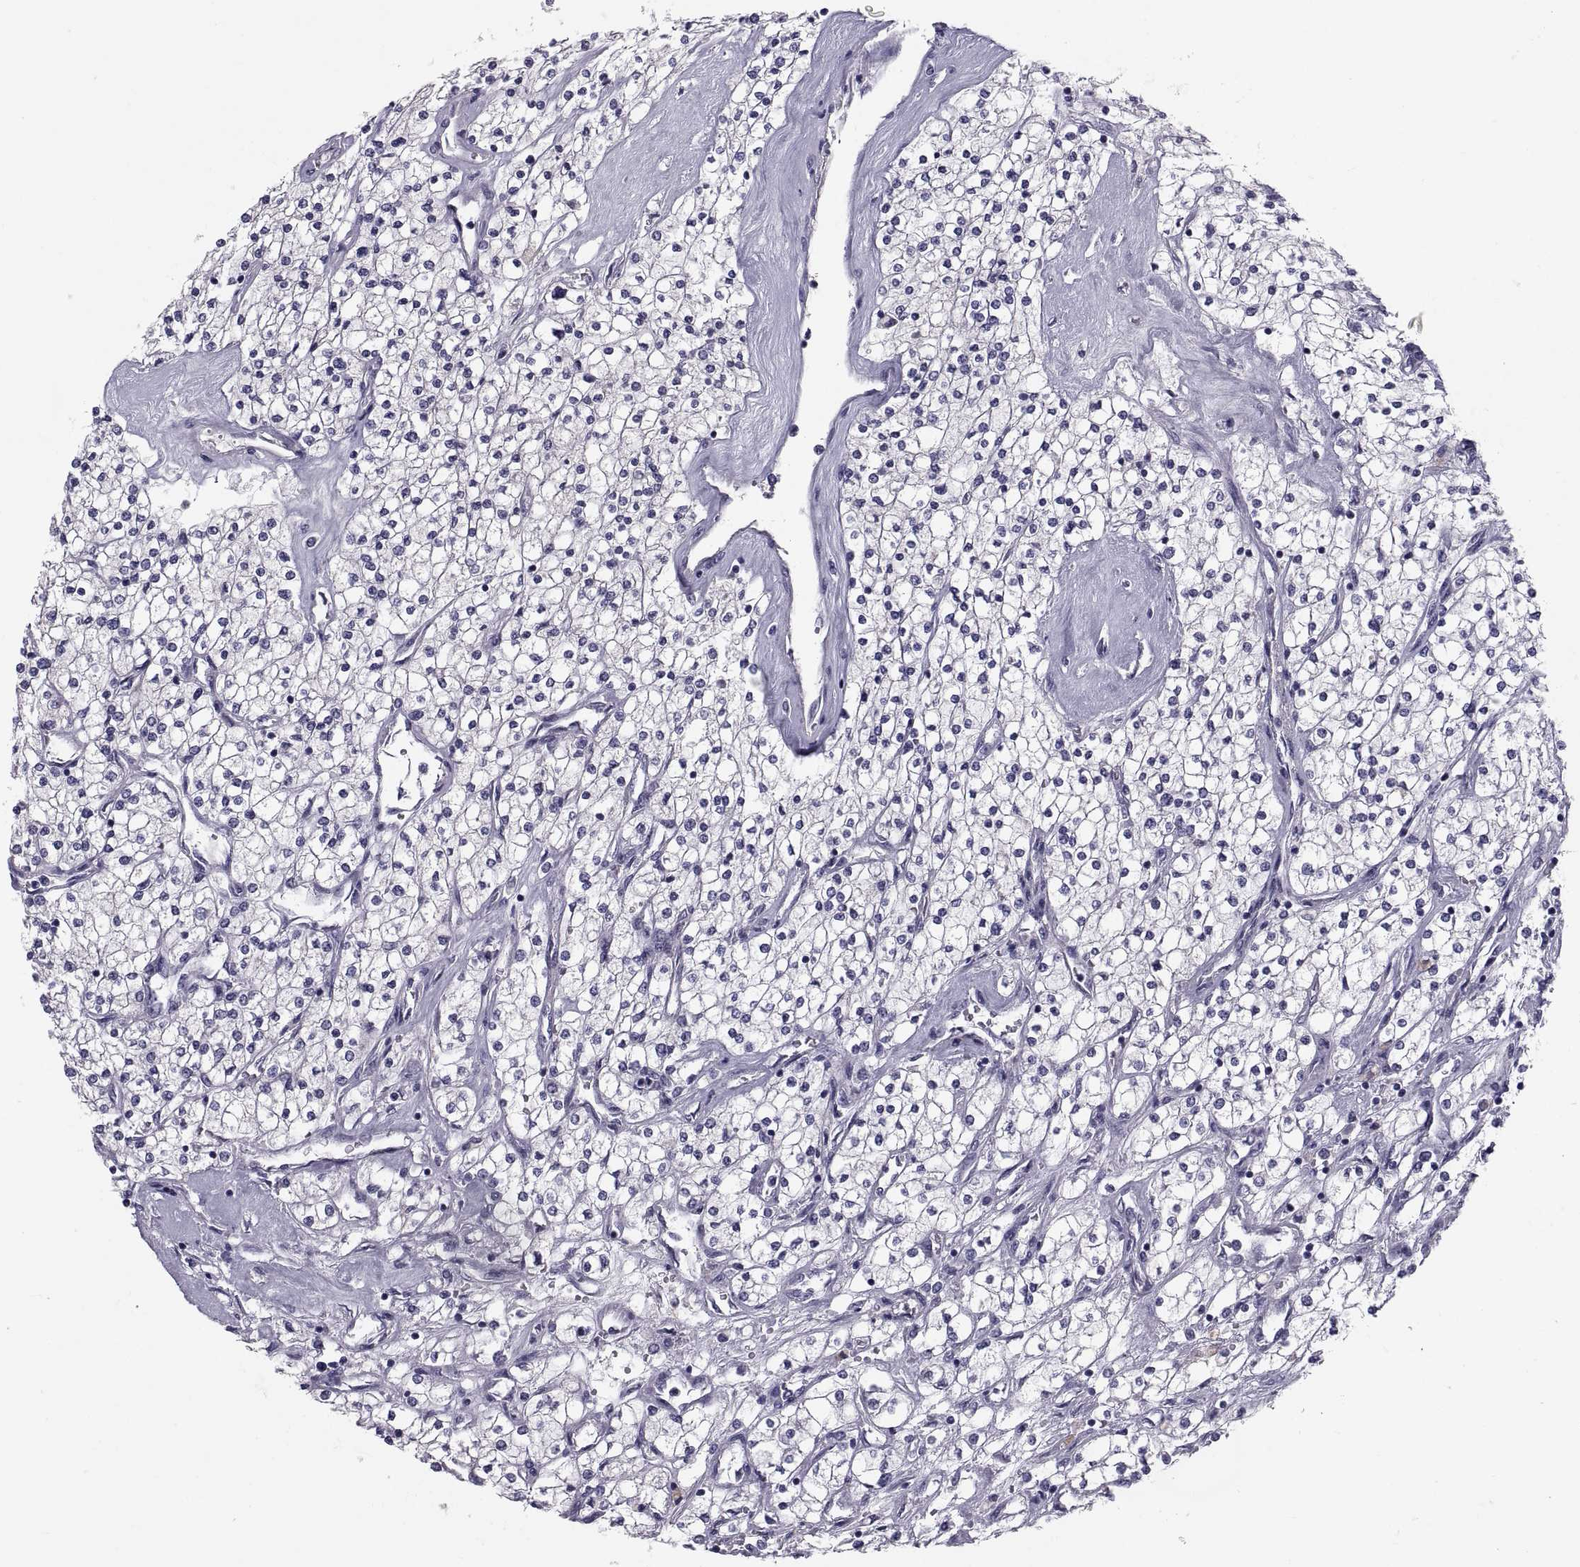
{"staining": {"intensity": "negative", "quantity": "none", "location": "none"}, "tissue": "renal cancer", "cell_type": "Tumor cells", "image_type": "cancer", "snomed": [{"axis": "morphology", "description": "Adenocarcinoma, NOS"}, {"axis": "topography", "description": "Kidney"}], "caption": "DAB immunohistochemical staining of renal cancer (adenocarcinoma) exhibits no significant staining in tumor cells.", "gene": "PDZRN4", "patient": {"sex": "male", "age": 80}}